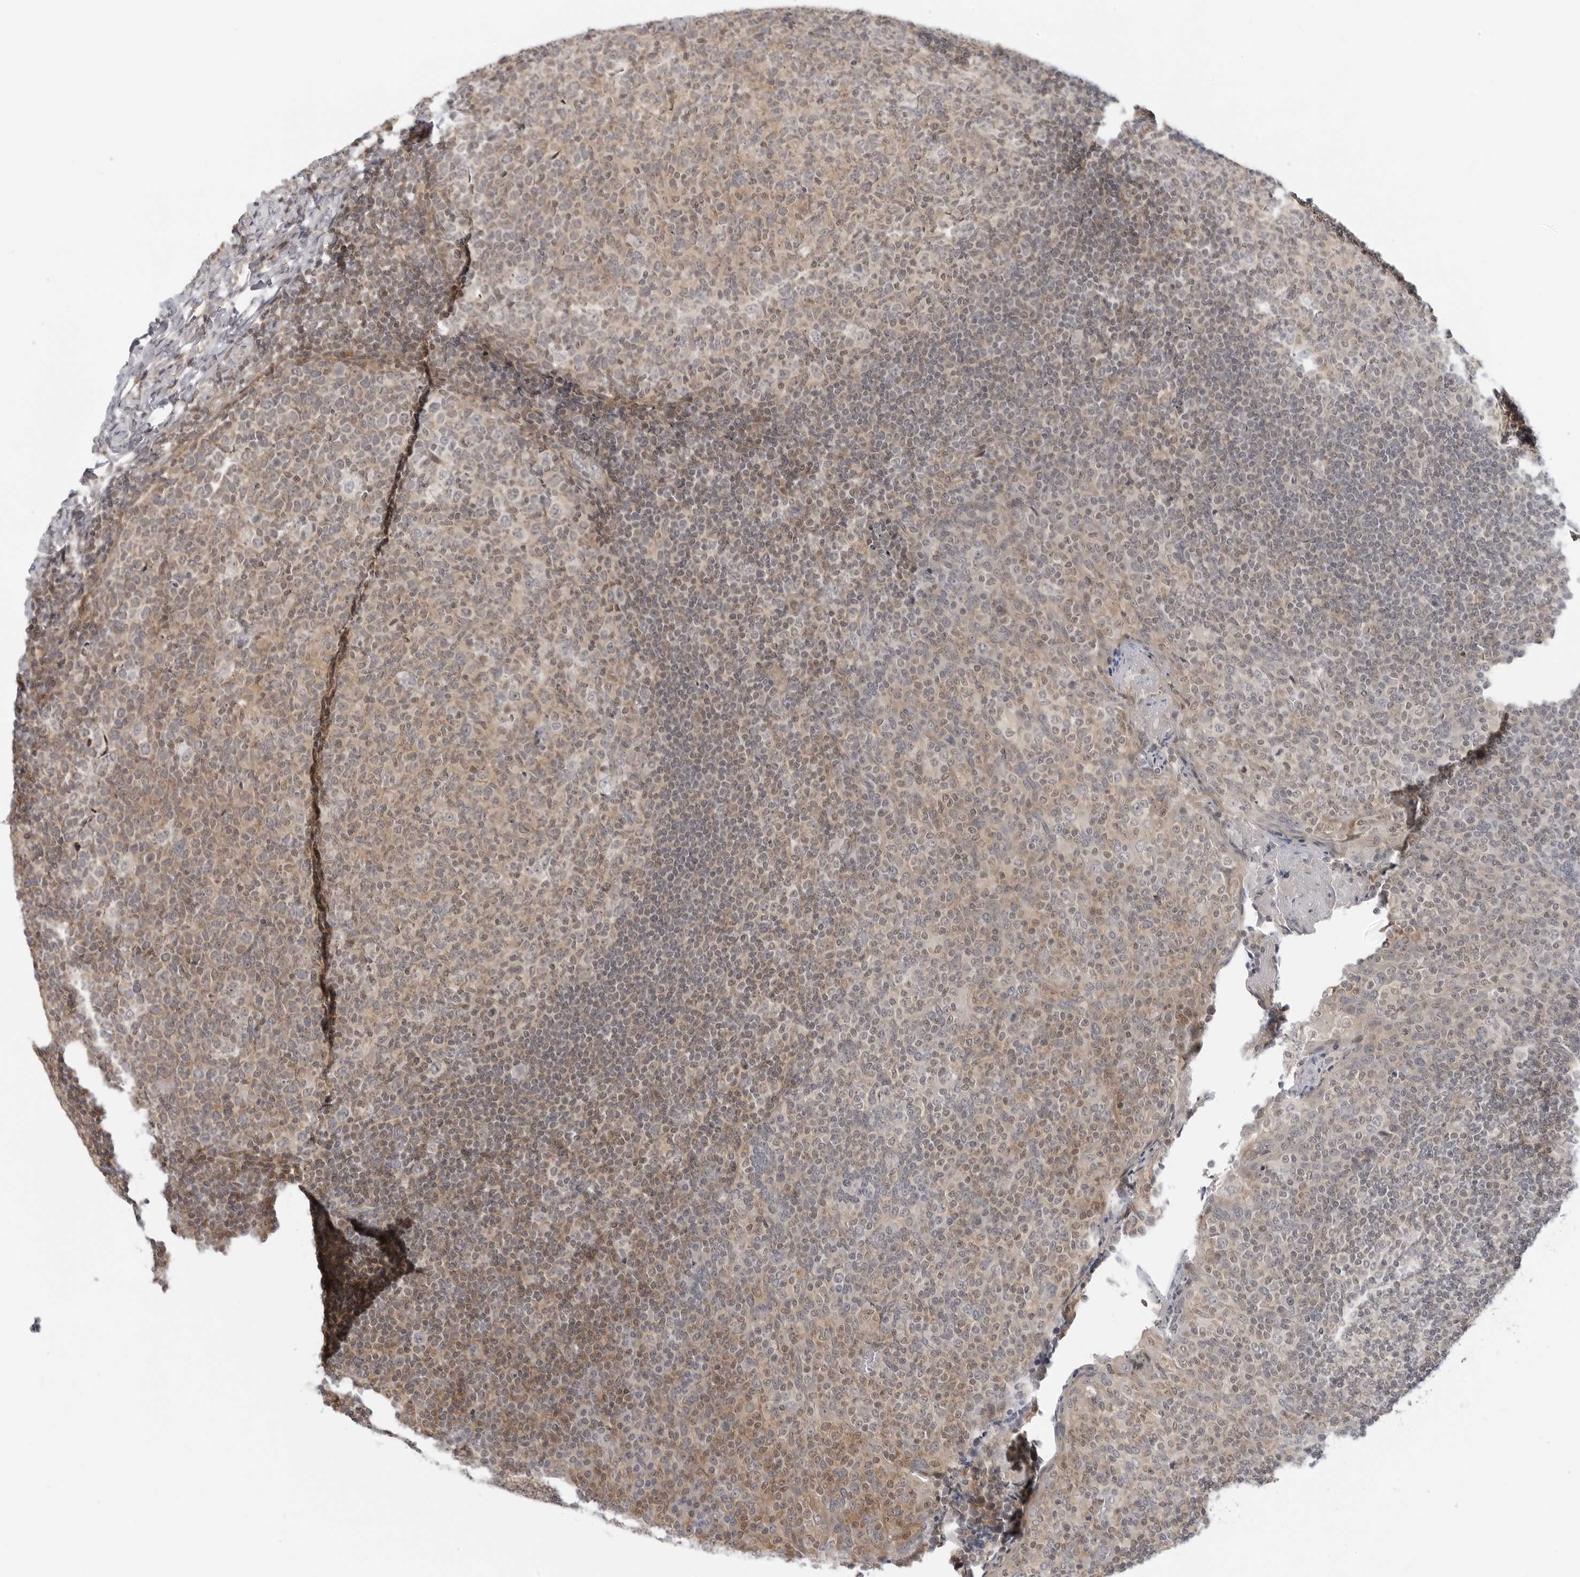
{"staining": {"intensity": "weak", "quantity": "25%-75%", "location": "cytoplasmic/membranous"}, "tissue": "tonsil", "cell_type": "Germinal center cells", "image_type": "normal", "snomed": [{"axis": "morphology", "description": "Normal tissue, NOS"}, {"axis": "topography", "description": "Tonsil"}], "caption": "High-magnification brightfield microscopy of normal tonsil stained with DAB (brown) and counterstained with hematoxylin (blue). germinal center cells exhibit weak cytoplasmic/membranous expression is present in about25%-75% of cells. The staining was performed using DAB (3,3'-diaminobenzidine) to visualize the protein expression in brown, while the nuclei were stained in blue with hematoxylin (Magnification: 20x).", "gene": "STXBP3", "patient": {"sex": "female", "age": 19}}